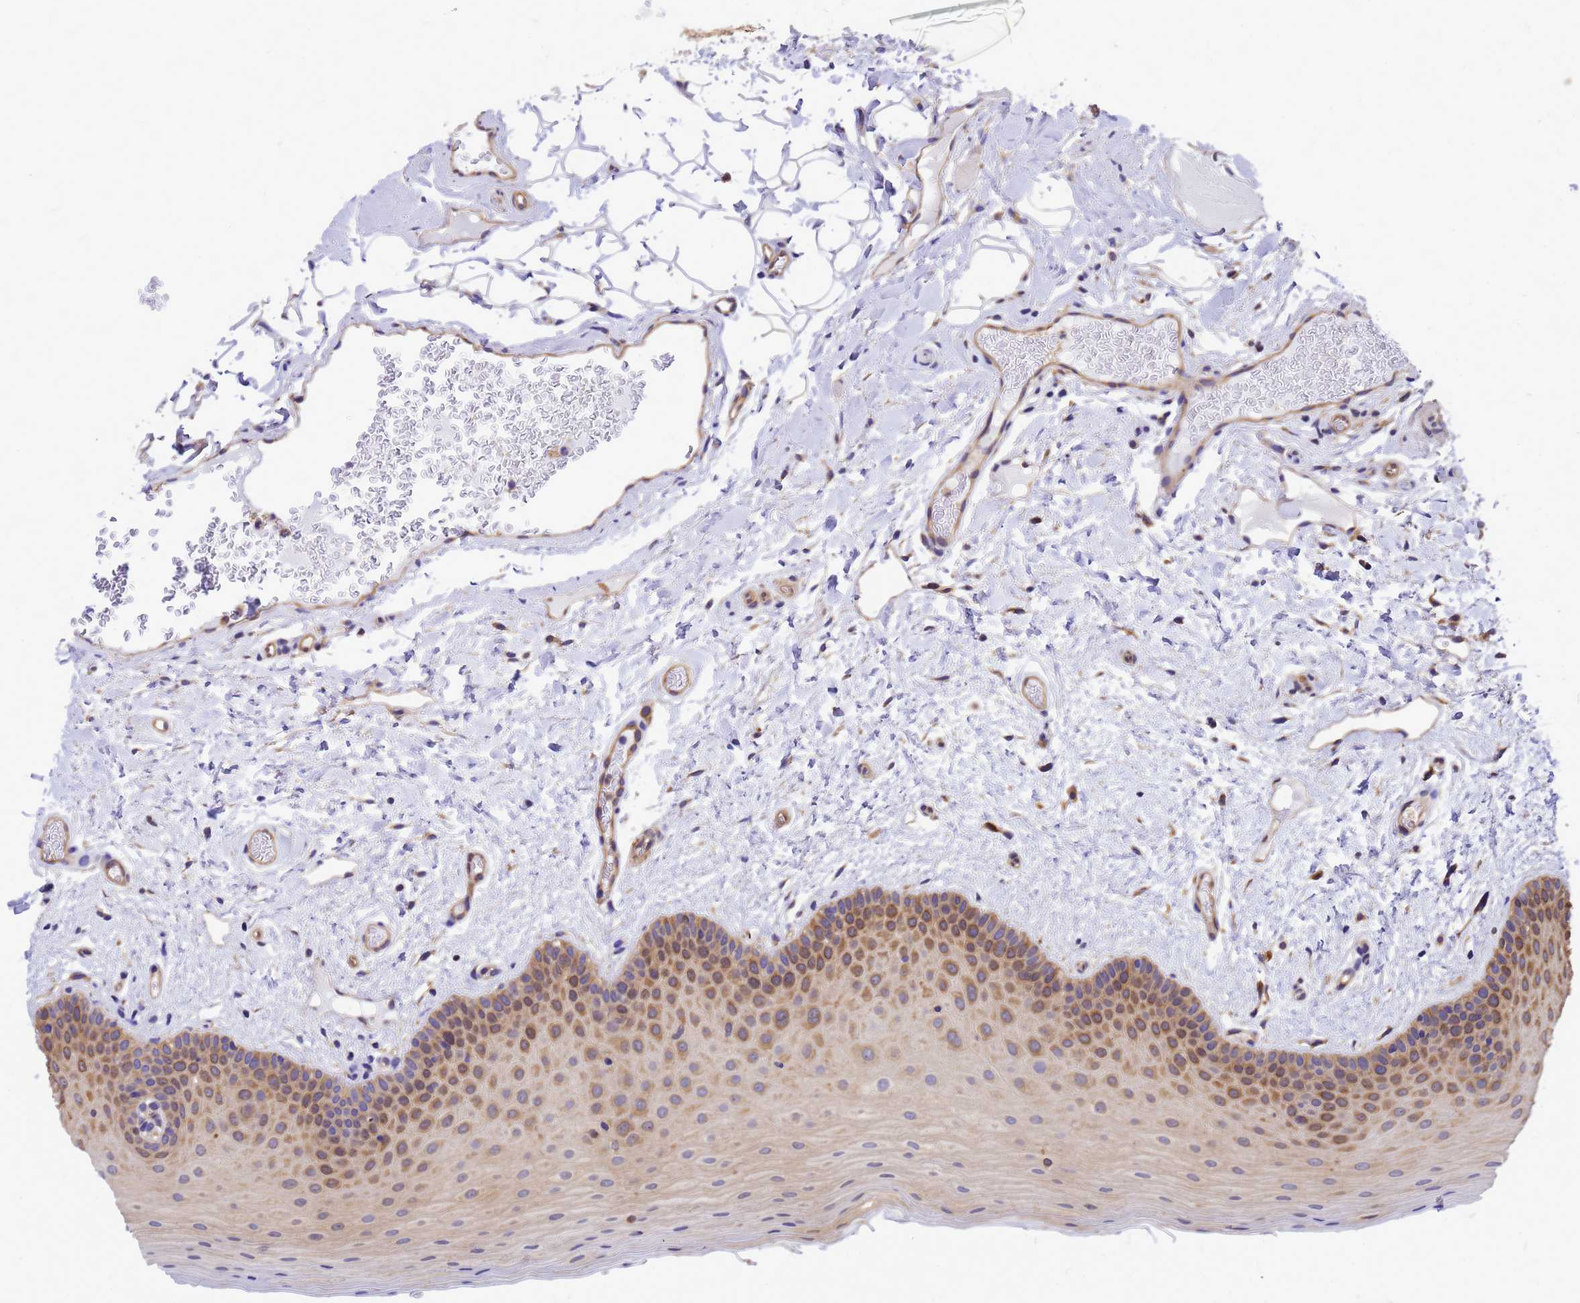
{"staining": {"intensity": "moderate", "quantity": ">75%", "location": "cytoplasmic/membranous"}, "tissue": "oral mucosa", "cell_type": "Squamous epithelial cells", "image_type": "normal", "snomed": [{"axis": "morphology", "description": "Normal tissue, NOS"}, {"axis": "topography", "description": "Oral tissue"}, {"axis": "topography", "description": "Tounge, NOS"}], "caption": "This photomicrograph displays normal oral mucosa stained with IHC to label a protein in brown. The cytoplasmic/membranous of squamous epithelial cells show moderate positivity for the protein. Nuclei are counter-stained blue.", "gene": "GID4", "patient": {"sex": "male", "age": 47}}